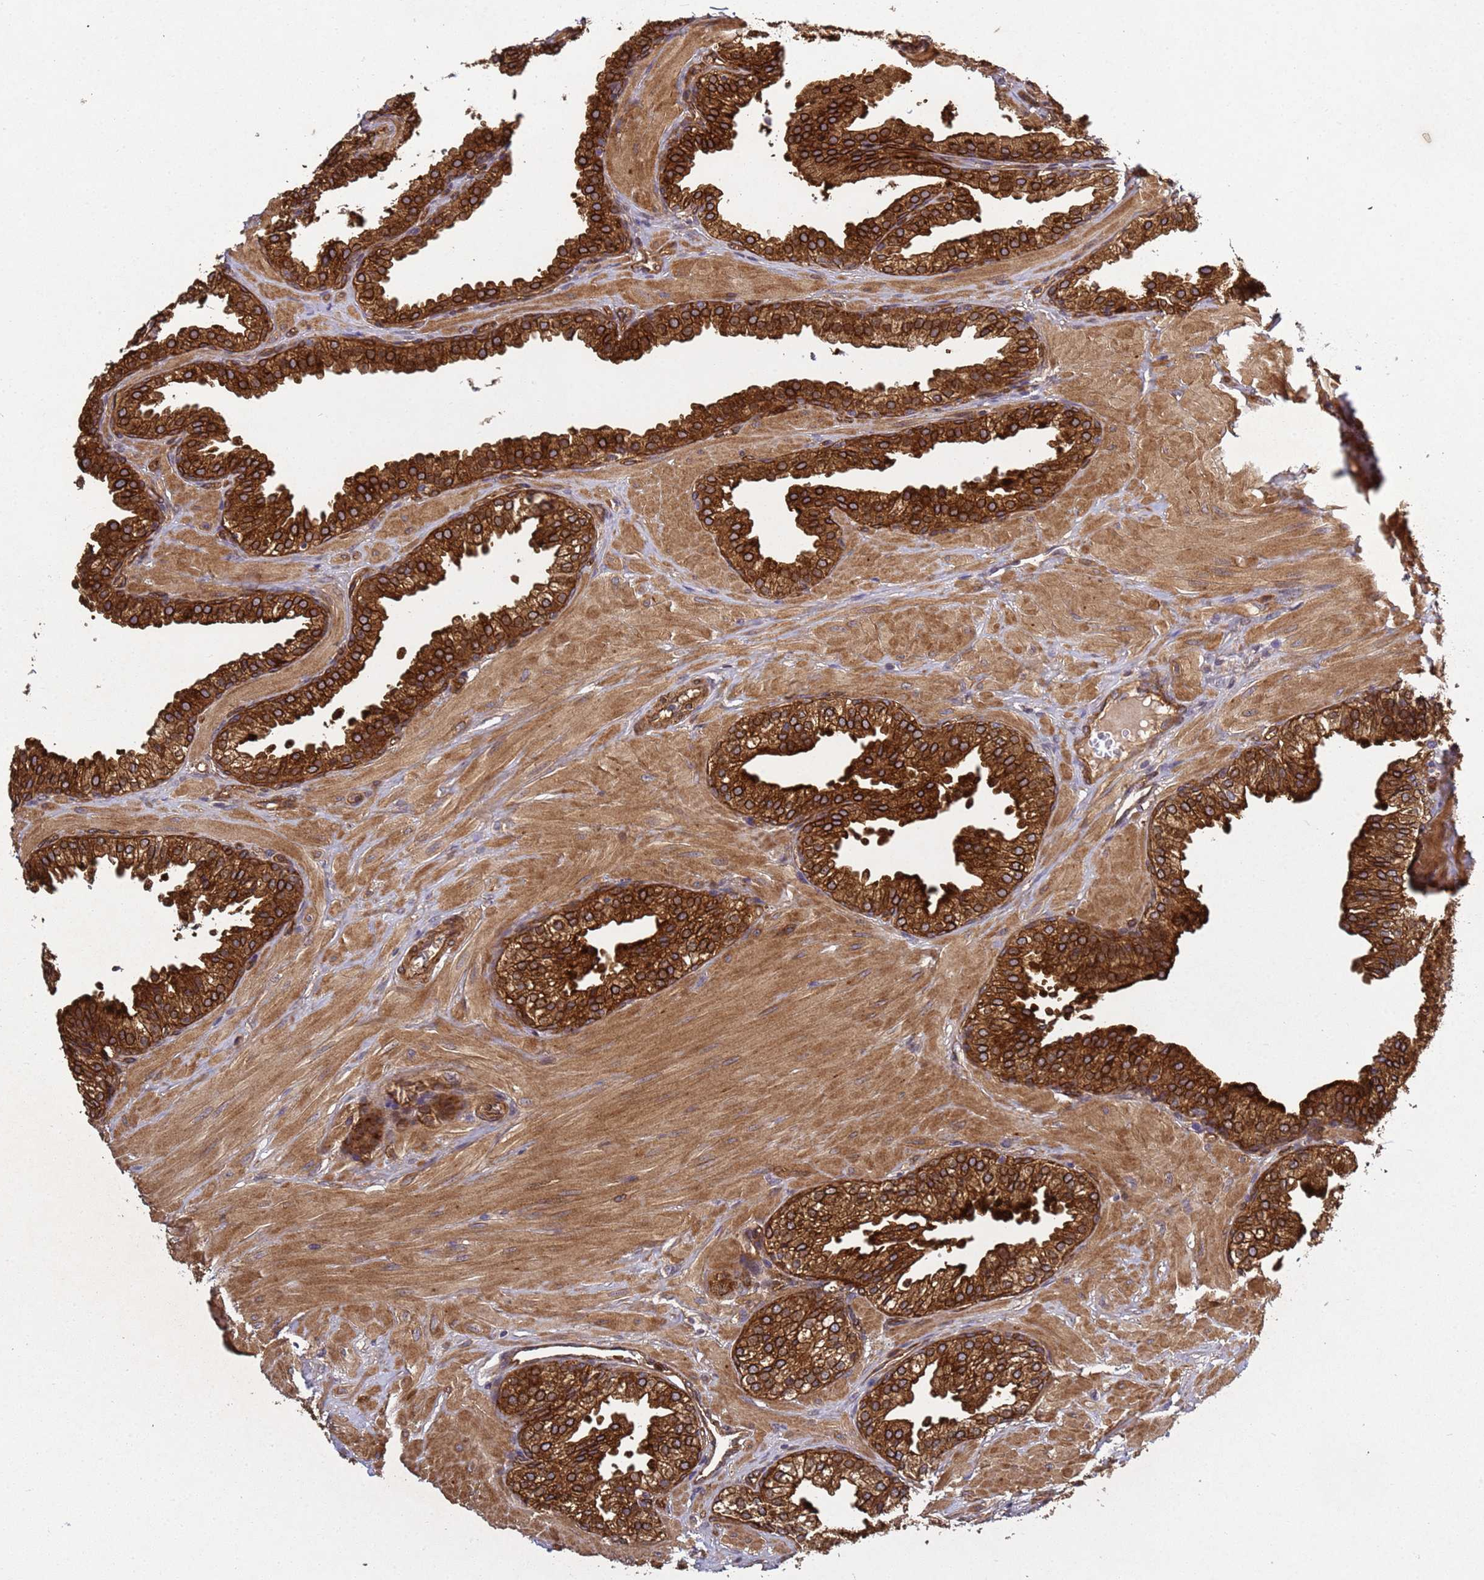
{"staining": {"intensity": "strong", "quantity": ">75%", "location": "cytoplasmic/membranous"}, "tissue": "prostate", "cell_type": "Glandular cells", "image_type": "normal", "snomed": [{"axis": "morphology", "description": "Normal tissue, NOS"}, {"axis": "topography", "description": "Prostate"}, {"axis": "topography", "description": "Peripheral nerve tissue"}], "caption": "Immunohistochemical staining of unremarkable human prostate shows >75% levels of strong cytoplasmic/membranous protein staining in approximately >75% of glandular cells.", "gene": "C8orf34", "patient": {"sex": "male", "age": 55}}